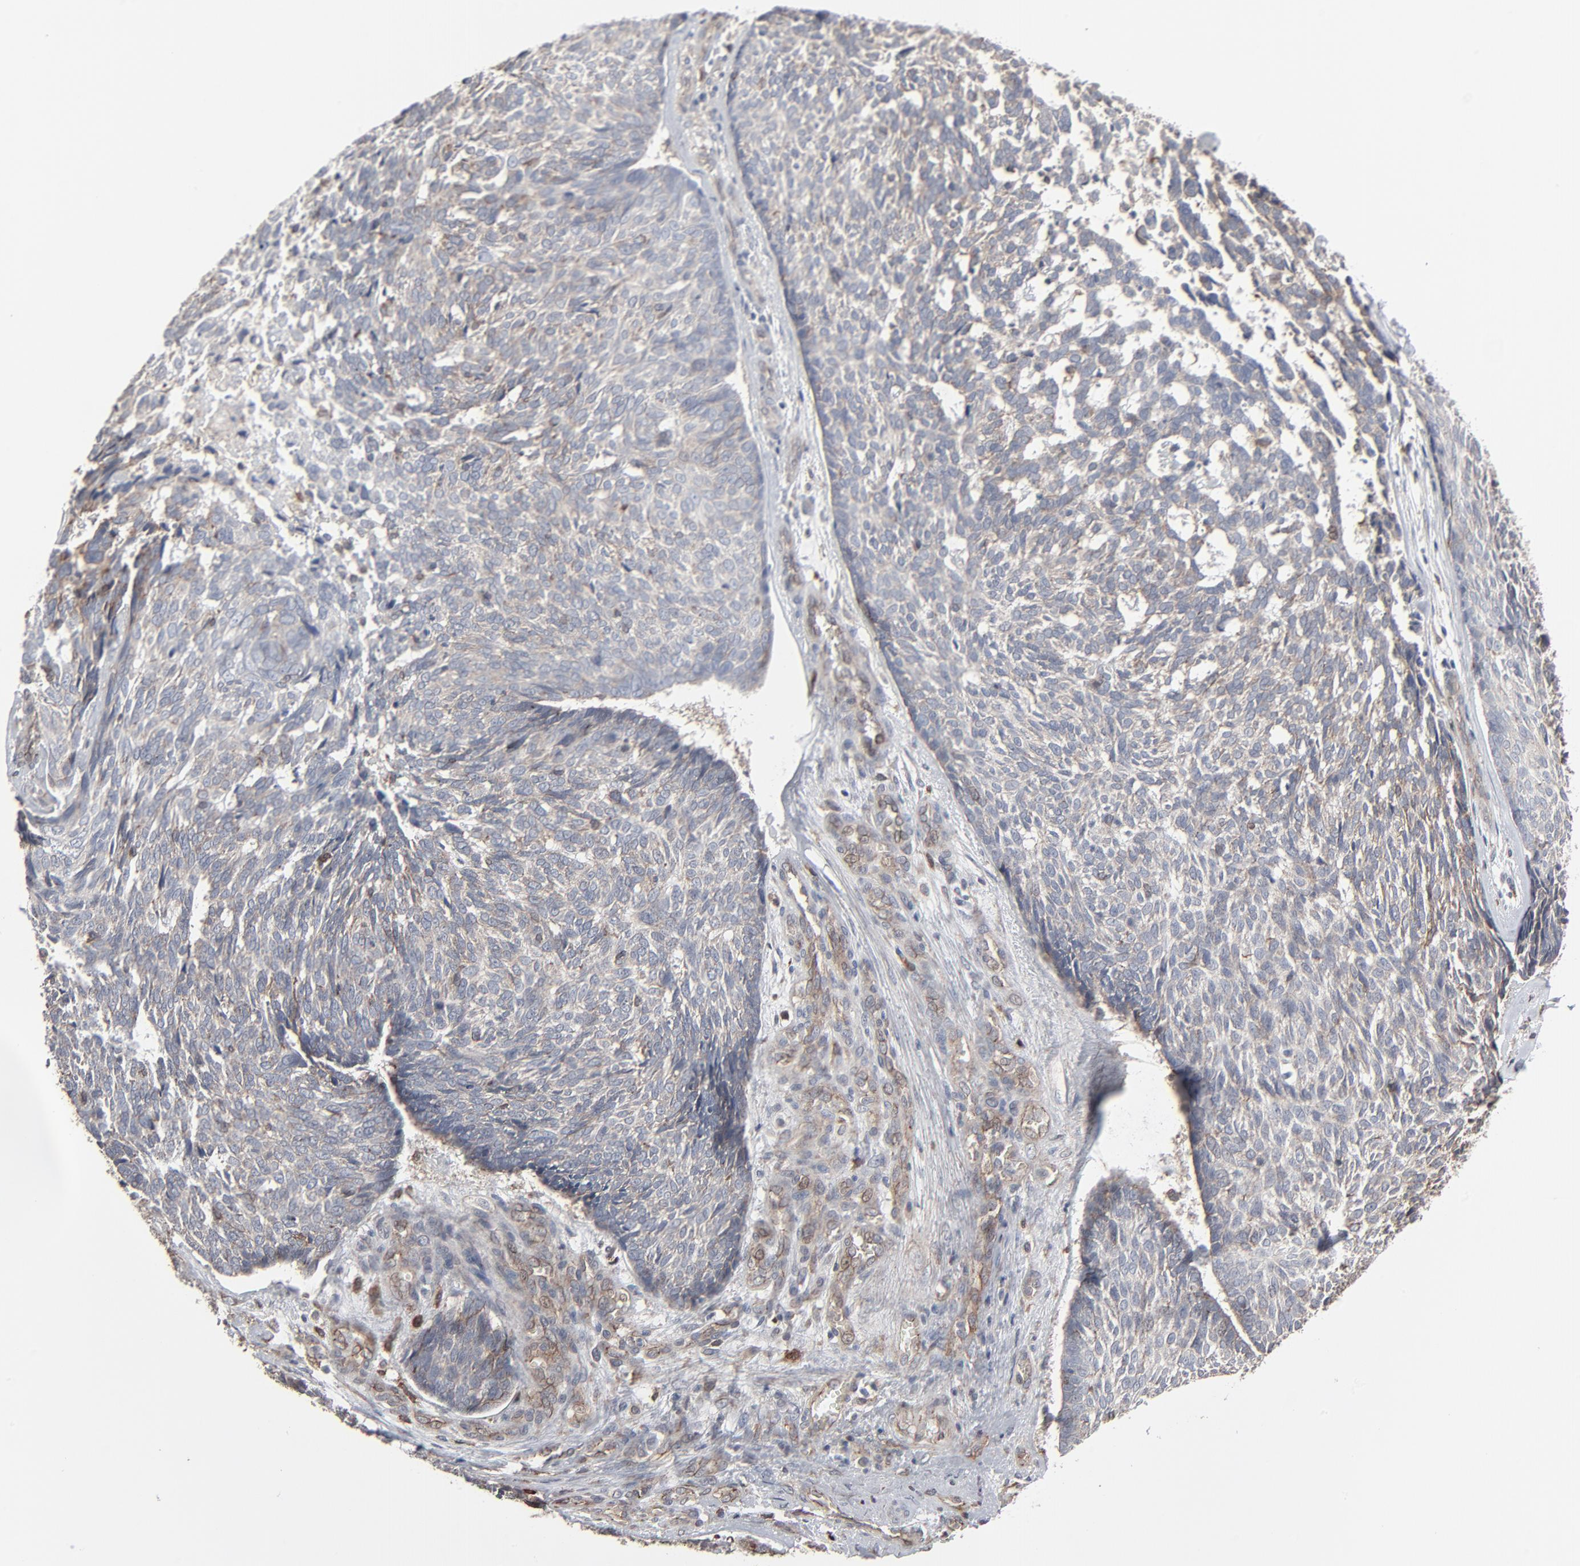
{"staining": {"intensity": "weak", "quantity": "25%-75%", "location": "cytoplasmic/membranous"}, "tissue": "skin cancer", "cell_type": "Tumor cells", "image_type": "cancer", "snomed": [{"axis": "morphology", "description": "Basal cell carcinoma"}, {"axis": "topography", "description": "Skin"}], "caption": "Protein expression analysis of skin cancer (basal cell carcinoma) exhibits weak cytoplasmic/membranous staining in about 25%-75% of tumor cells. (DAB IHC, brown staining for protein, blue staining for nuclei).", "gene": "CTNND1", "patient": {"sex": "male", "age": 72}}